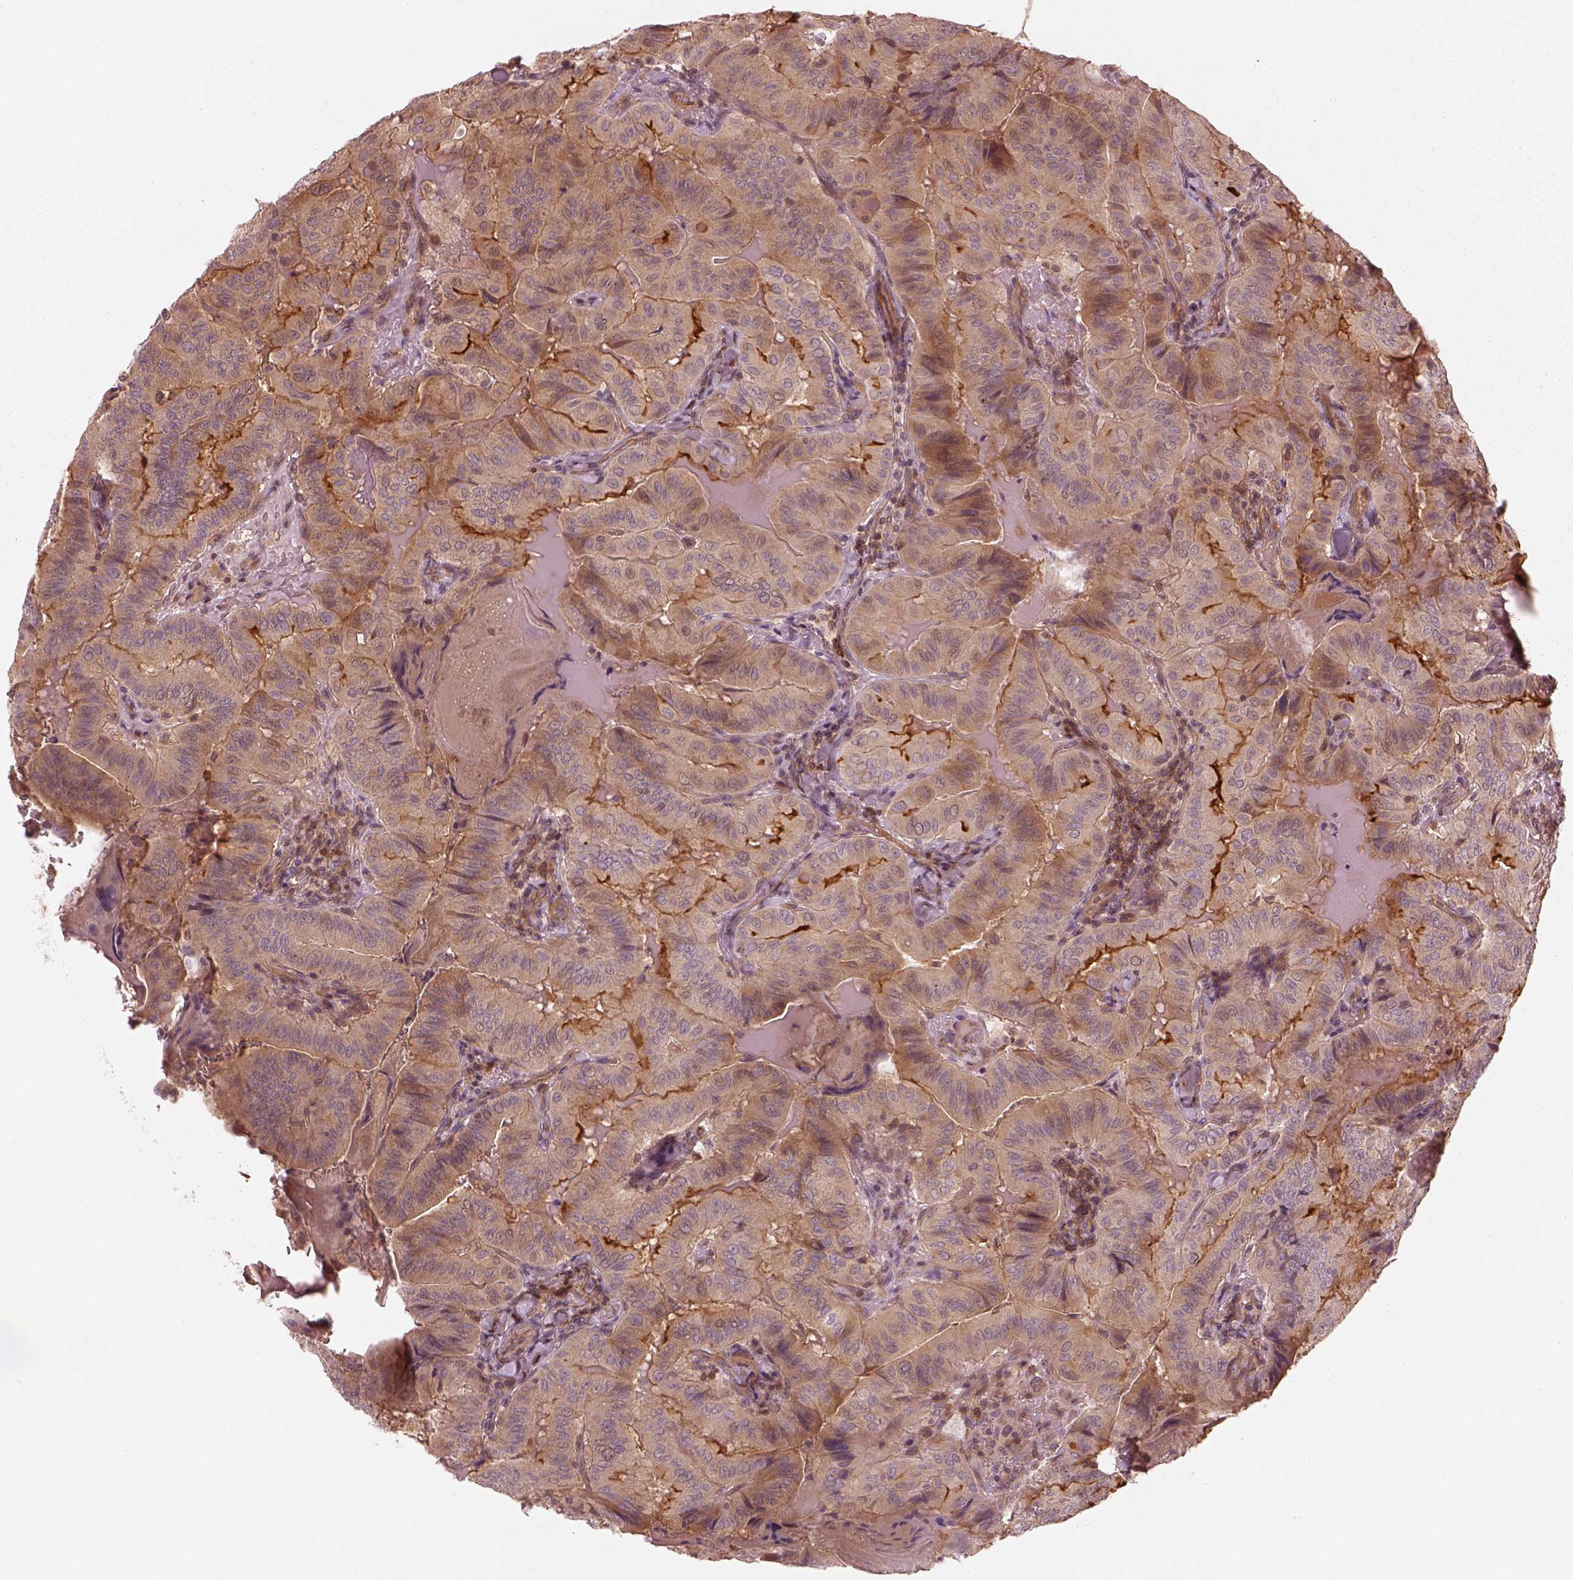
{"staining": {"intensity": "strong", "quantity": "<25%", "location": "cytoplasmic/membranous"}, "tissue": "thyroid cancer", "cell_type": "Tumor cells", "image_type": "cancer", "snomed": [{"axis": "morphology", "description": "Papillary adenocarcinoma, NOS"}, {"axis": "topography", "description": "Thyroid gland"}], "caption": "This image displays immunohistochemistry (IHC) staining of thyroid papillary adenocarcinoma, with medium strong cytoplasmic/membranous positivity in approximately <25% of tumor cells.", "gene": "FAM107B", "patient": {"sex": "female", "age": 68}}